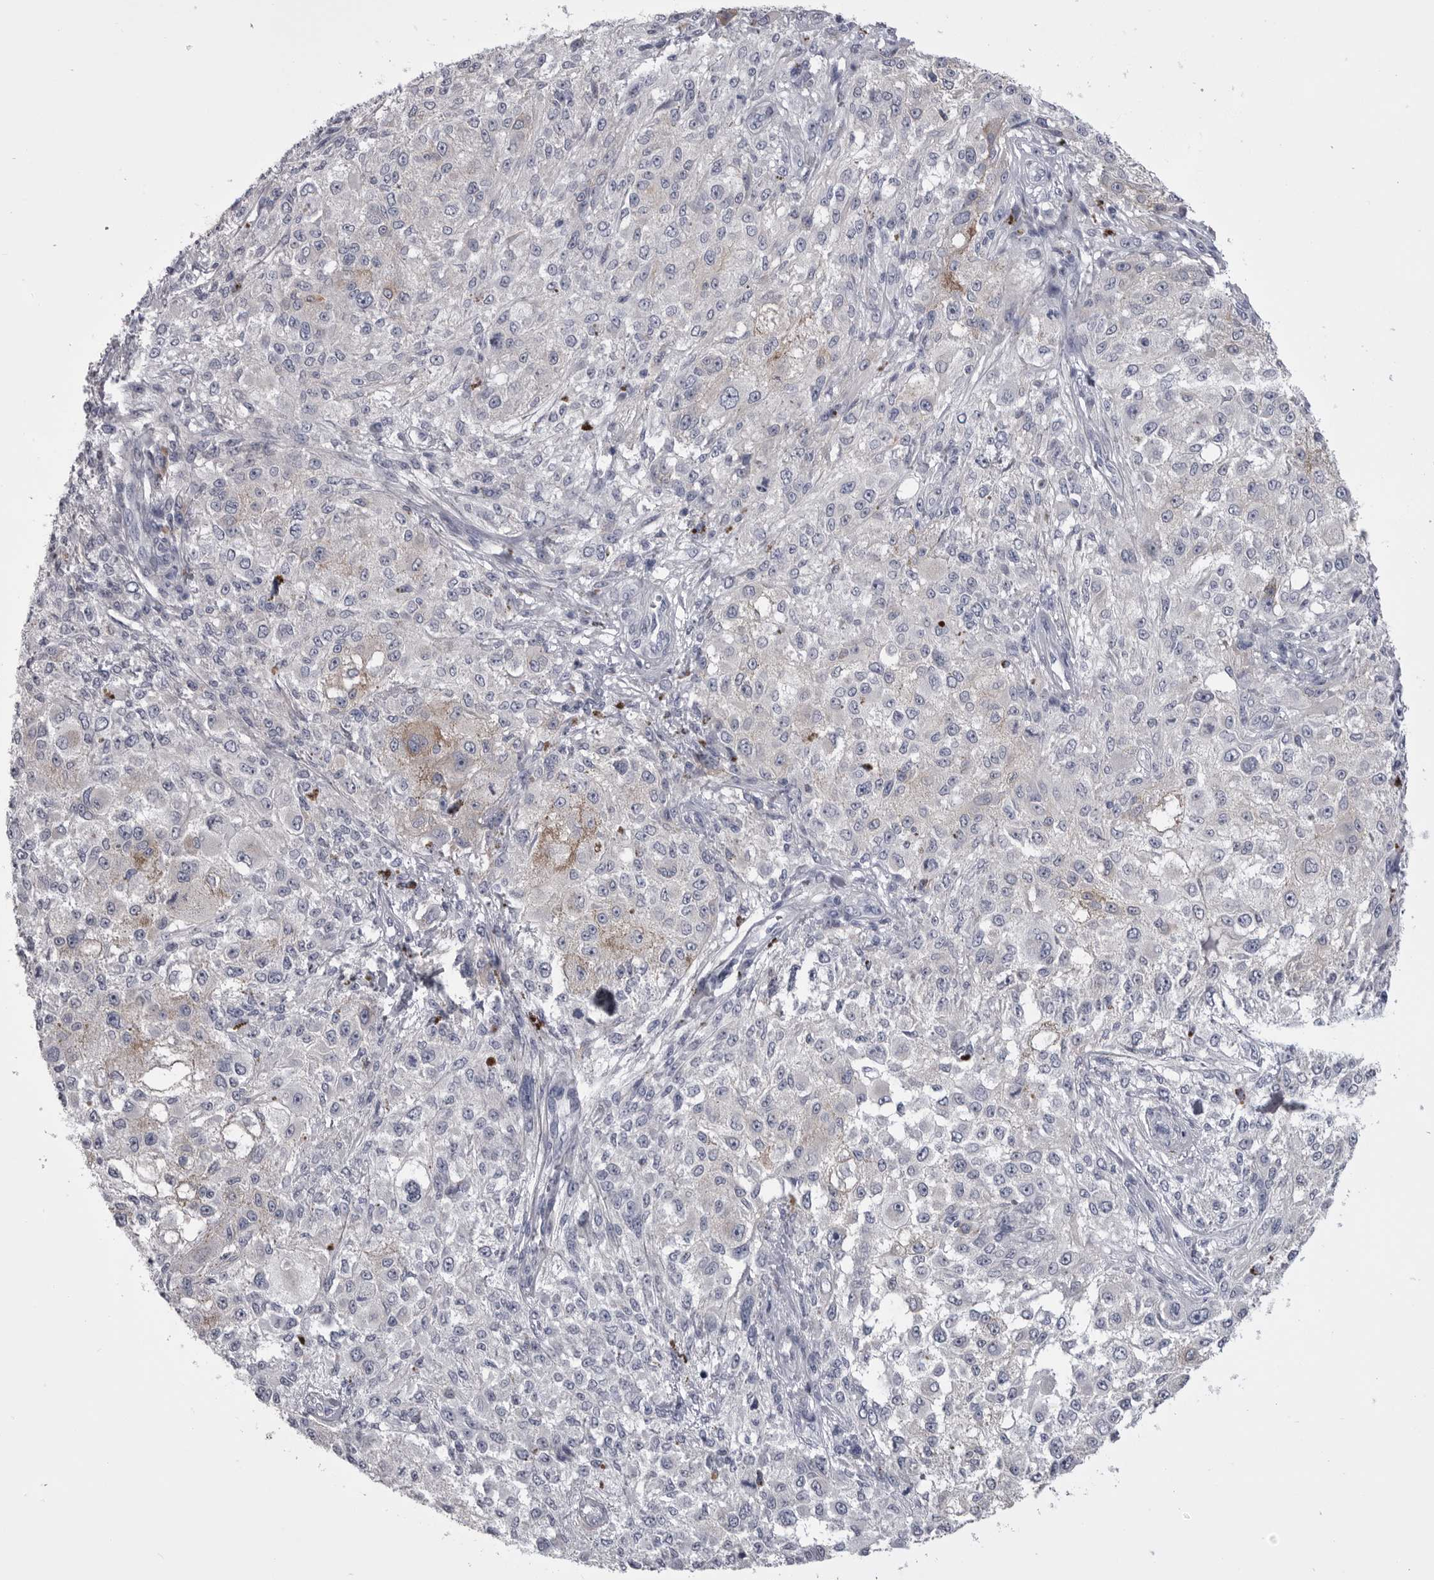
{"staining": {"intensity": "weak", "quantity": "<25%", "location": "cytoplasmic/membranous"}, "tissue": "melanoma", "cell_type": "Tumor cells", "image_type": "cancer", "snomed": [{"axis": "morphology", "description": "Necrosis, NOS"}, {"axis": "morphology", "description": "Malignant melanoma, NOS"}, {"axis": "topography", "description": "Skin"}], "caption": "Tumor cells show no significant staining in melanoma. (Immunohistochemistry (ihc), brightfield microscopy, high magnification).", "gene": "ANK2", "patient": {"sex": "female", "age": 87}}